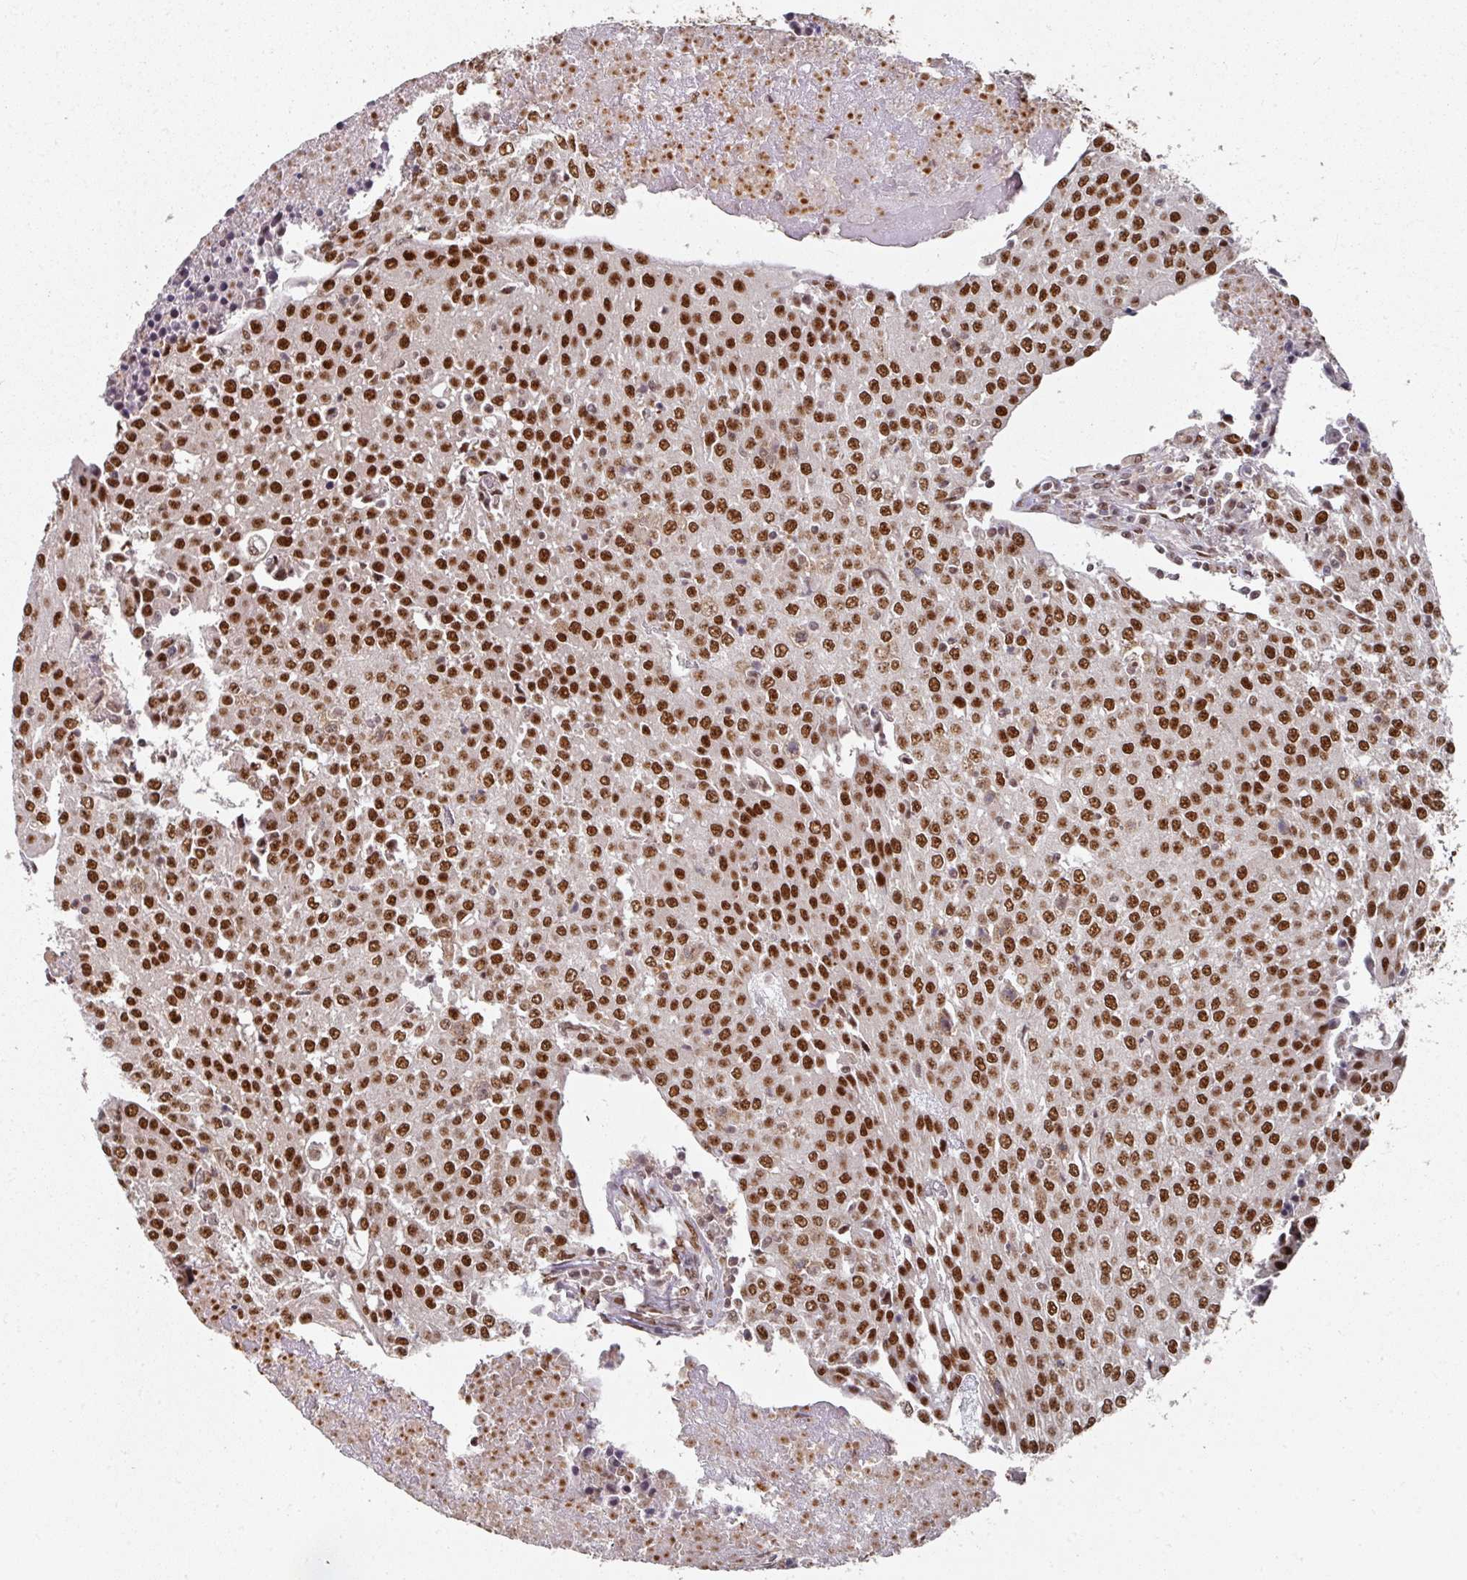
{"staining": {"intensity": "strong", "quantity": ">75%", "location": "nuclear"}, "tissue": "urothelial cancer", "cell_type": "Tumor cells", "image_type": "cancer", "snomed": [{"axis": "morphology", "description": "Urothelial carcinoma, High grade"}, {"axis": "topography", "description": "Urinary bladder"}], "caption": "Immunohistochemical staining of human urothelial carcinoma (high-grade) shows high levels of strong nuclear protein expression in approximately >75% of tumor cells. (DAB IHC with brightfield microscopy, high magnification).", "gene": "MEPCE", "patient": {"sex": "female", "age": 85}}